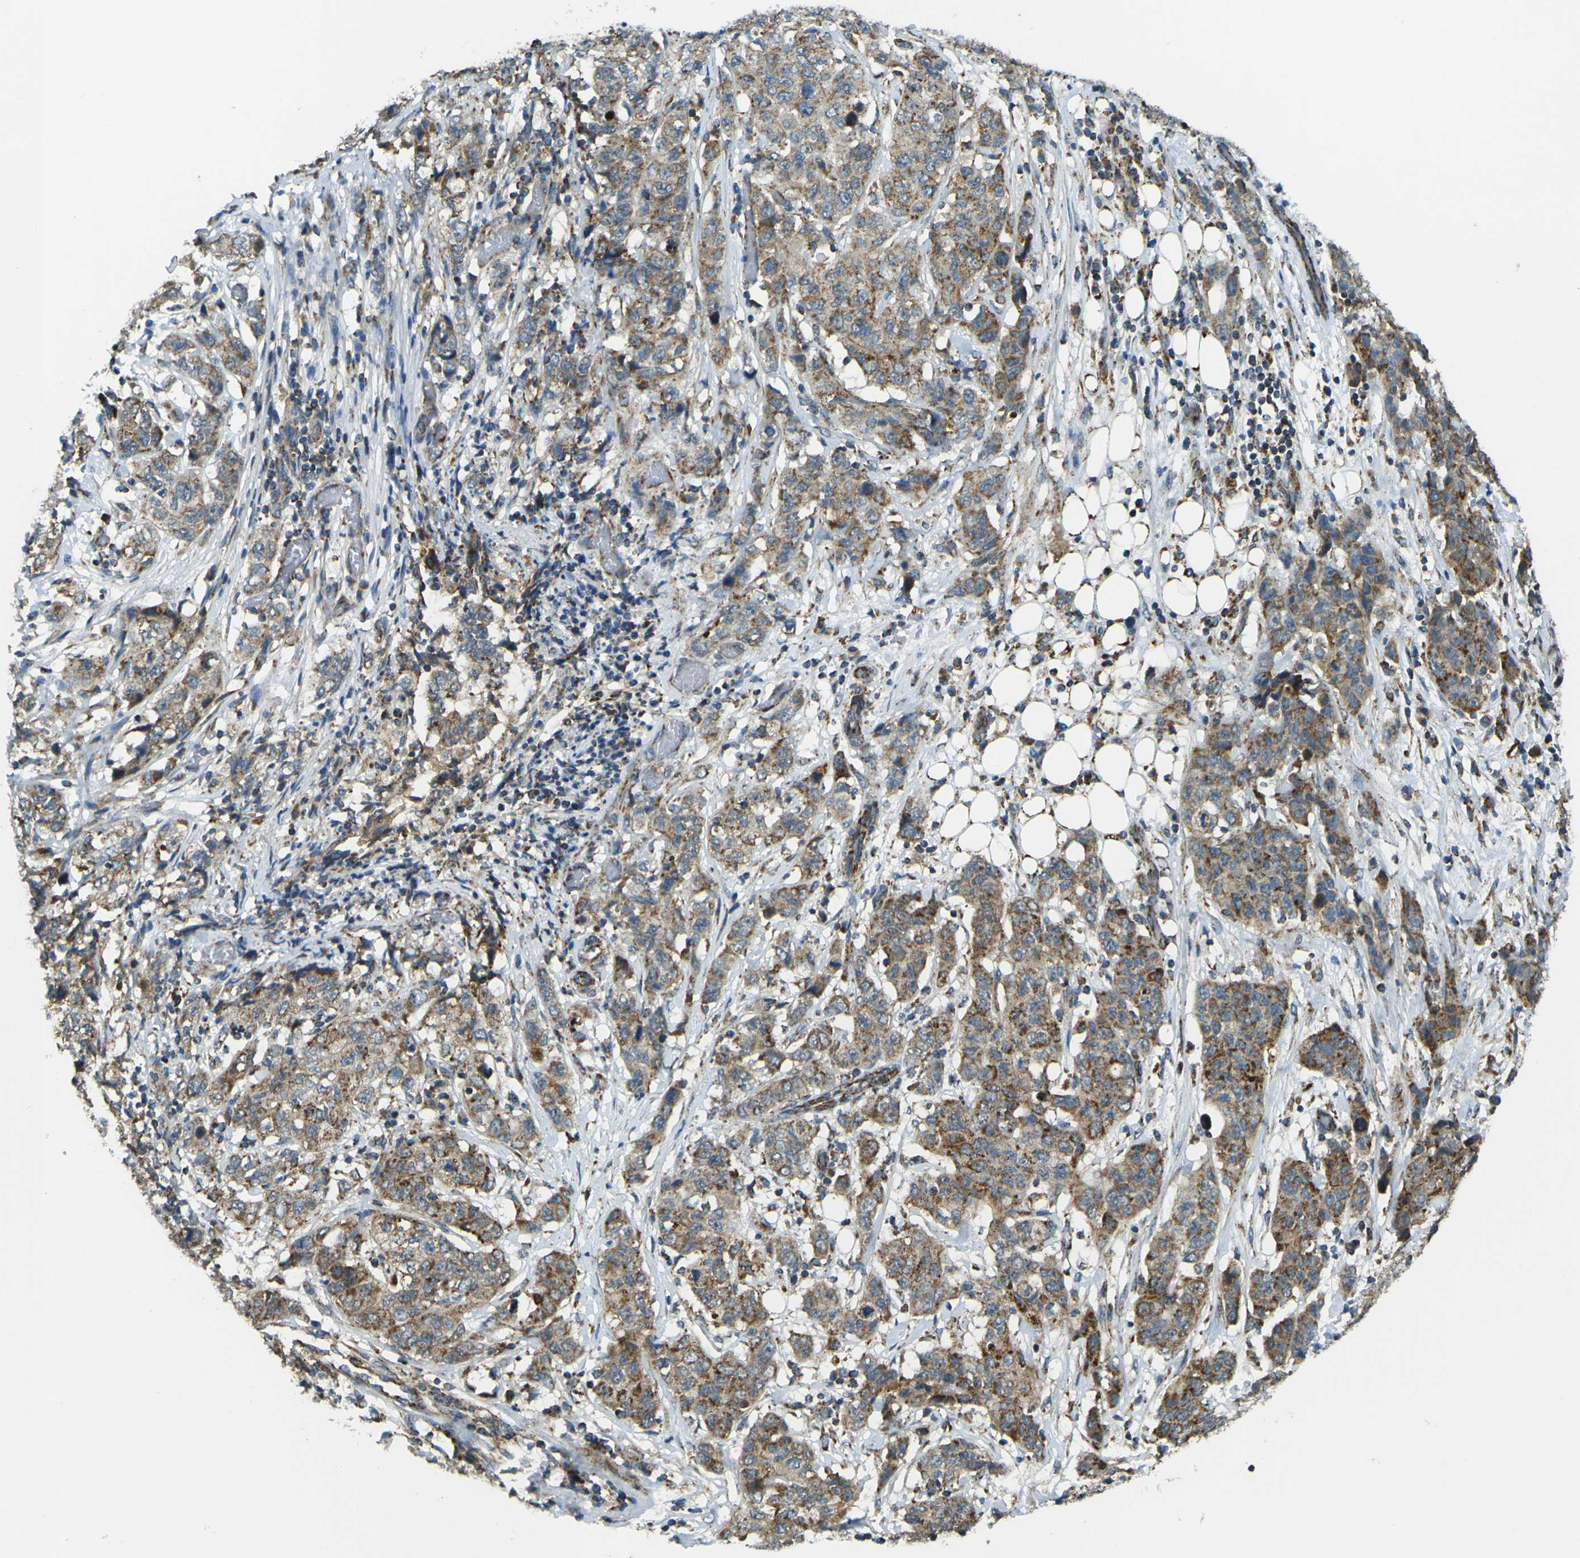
{"staining": {"intensity": "moderate", "quantity": ">75%", "location": "cytoplasmic/membranous"}, "tissue": "stomach cancer", "cell_type": "Tumor cells", "image_type": "cancer", "snomed": [{"axis": "morphology", "description": "Adenocarcinoma, NOS"}, {"axis": "topography", "description": "Stomach"}], "caption": "Adenocarcinoma (stomach) stained for a protein reveals moderate cytoplasmic/membranous positivity in tumor cells.", "gene": "IGF1R", "patient": {"sex": "male", "age": 48}}